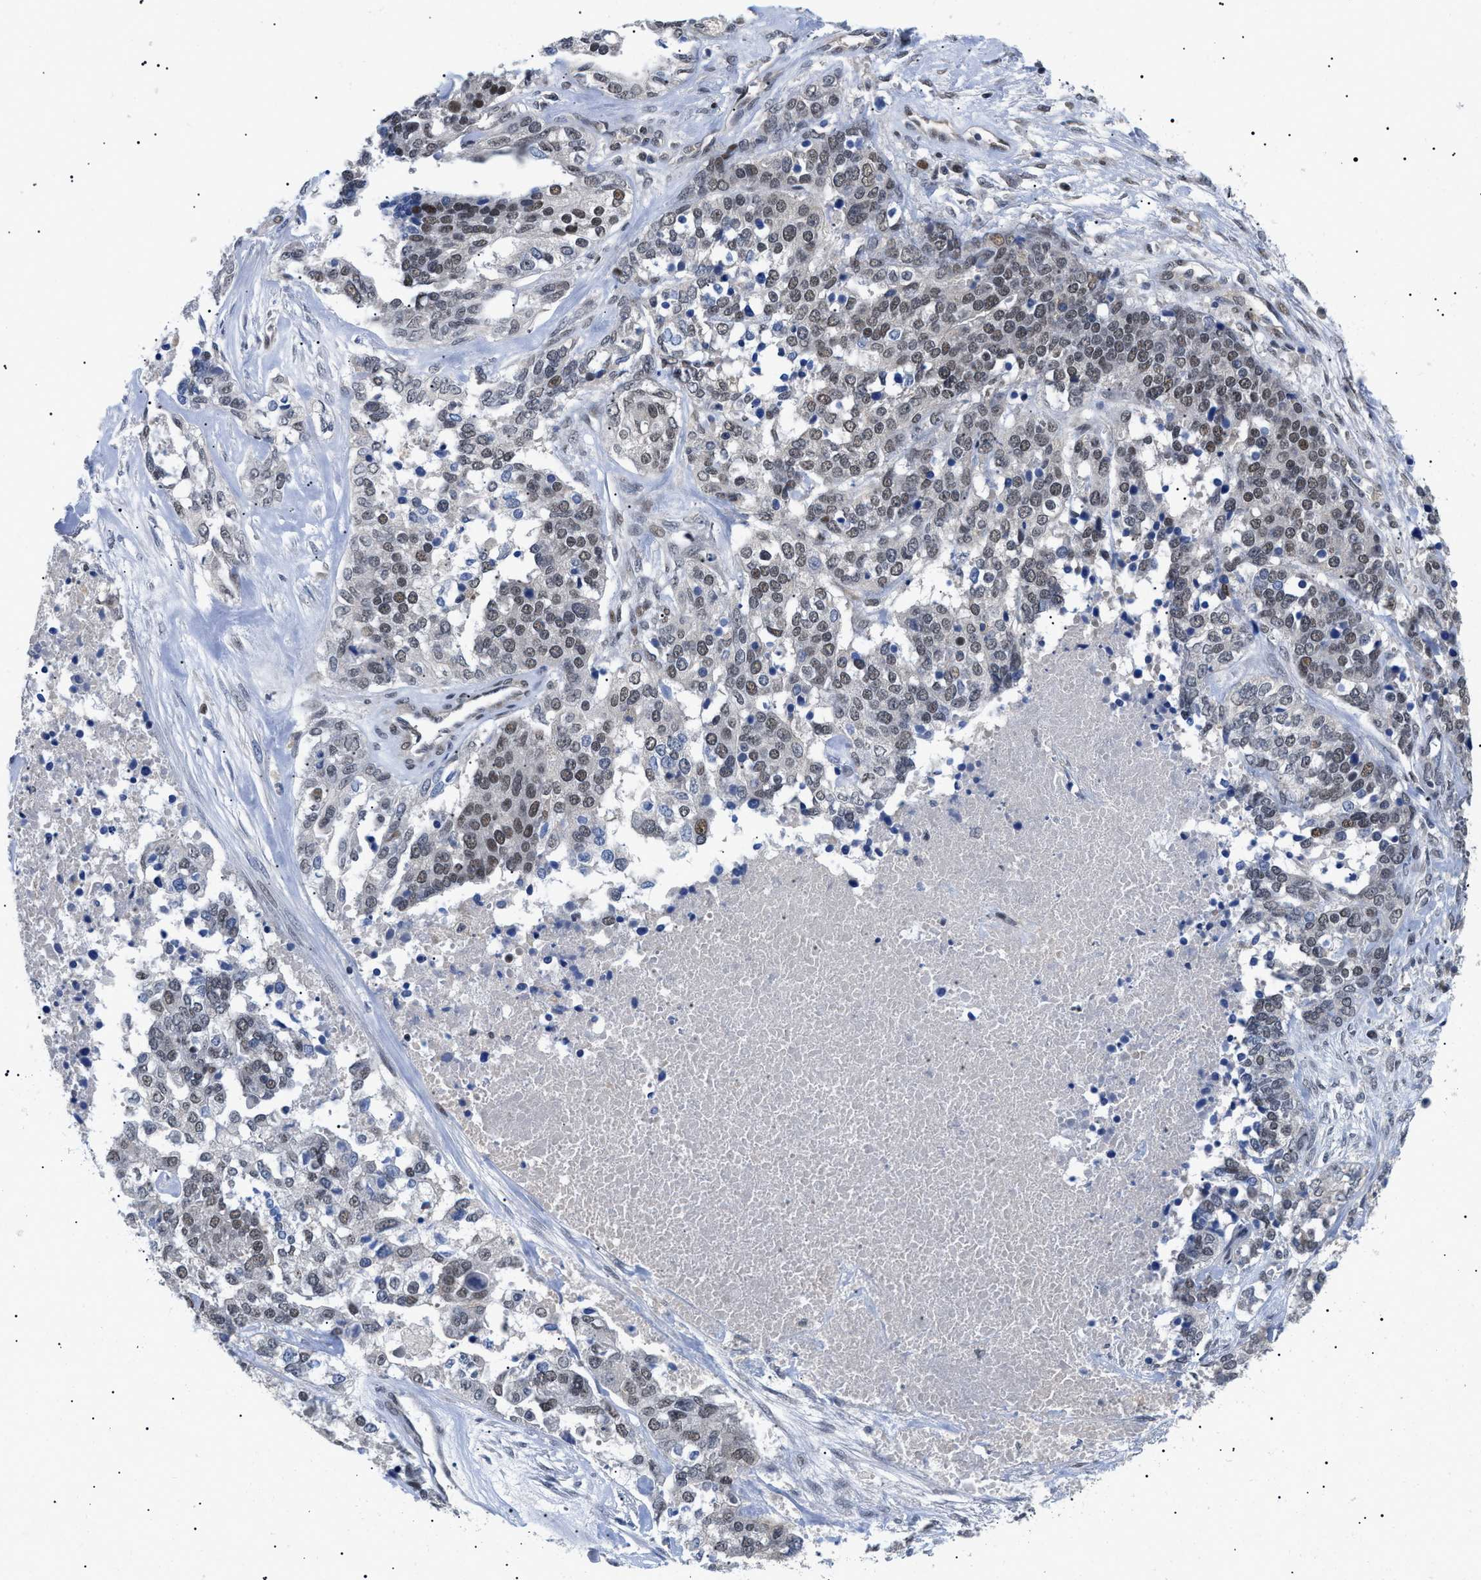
{"staining": {"intensity": "moderate", "quantity": ">75%", "location": "nuclear"}, "tissue": "ovarian cancer", "cell_type": "Tumor cells", "image_type": "cancer", "snomed": [{"axis": "morphology", "description": "Cystadenocarcinoma, serous, NOS"}, {"axis": "topography", "description": "Ovary"}], "caption": "Ovarian cancer stained with IHC displays moderate nuclear staining in approximately >75% of tumor cells. (DAB (3,3'-diaminobenzidine) IHC, brown staining for protein, blue staining for nuclei).", "gene": "GARRE1", "patient": {"sex": "female", "age": 44}}